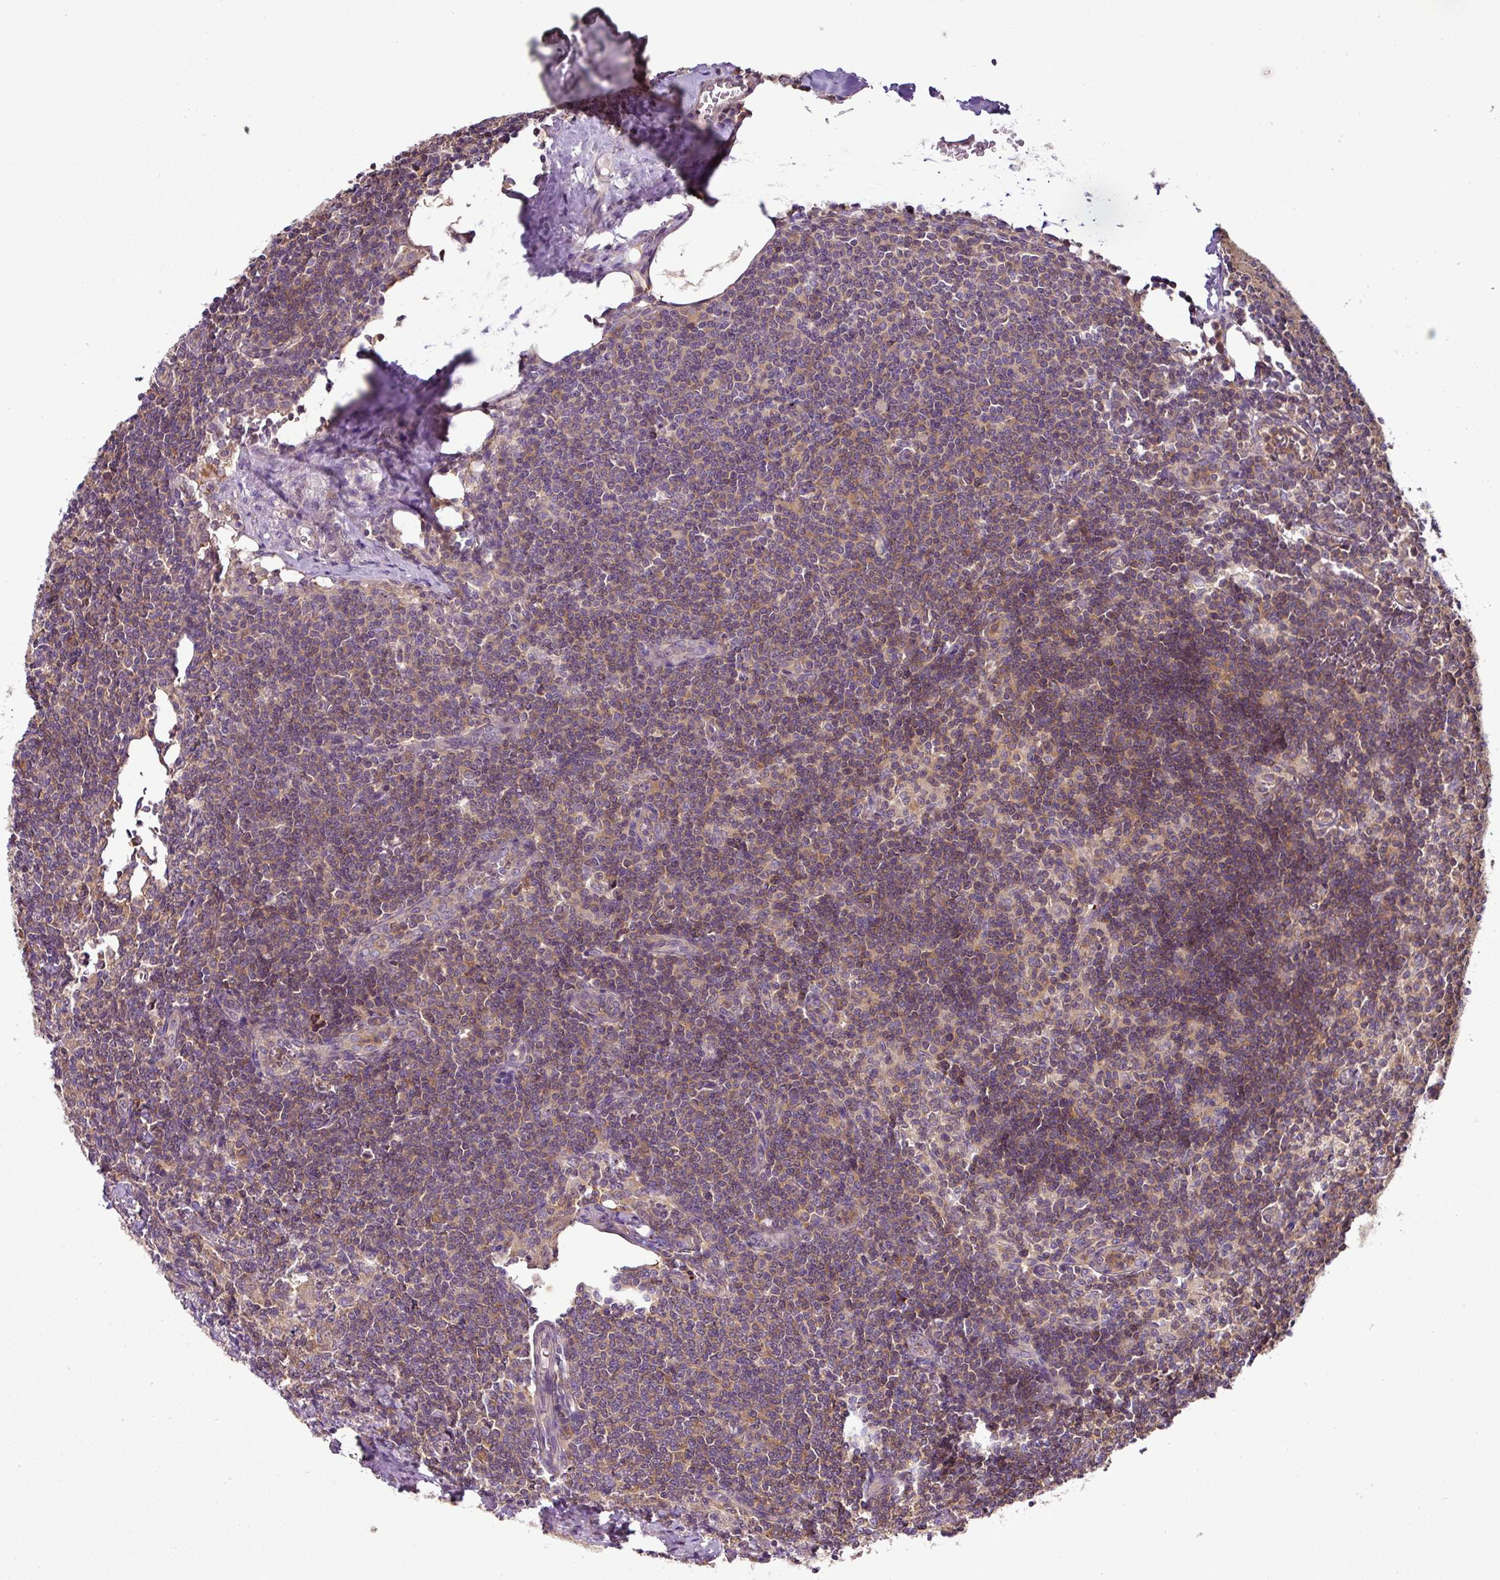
{"staining": {"intensity": "weak", "quantity": ">75%", "location": "cytoplasmic/membranous"}, "tissue": "lymph node", "cell_type": "Non-germinal center cells", "image_type": "normal", "snomed": [{"axis": "morphology", "description": "Normal tissue, NOS"}, {"axis": "topography", "description": "Lymph node"}], "caption": "This photomicrograph displays unremarkable lymph node stained with immunohistochemistry (IHC) to label a protein in brown. The cytoplasmic/membranous of non-germinal center cells show weak positivity for the protein. Nuclei are counter-stained blue.", "gene": "TMEM107", "patient": {"sex": "female", "age": 59}}